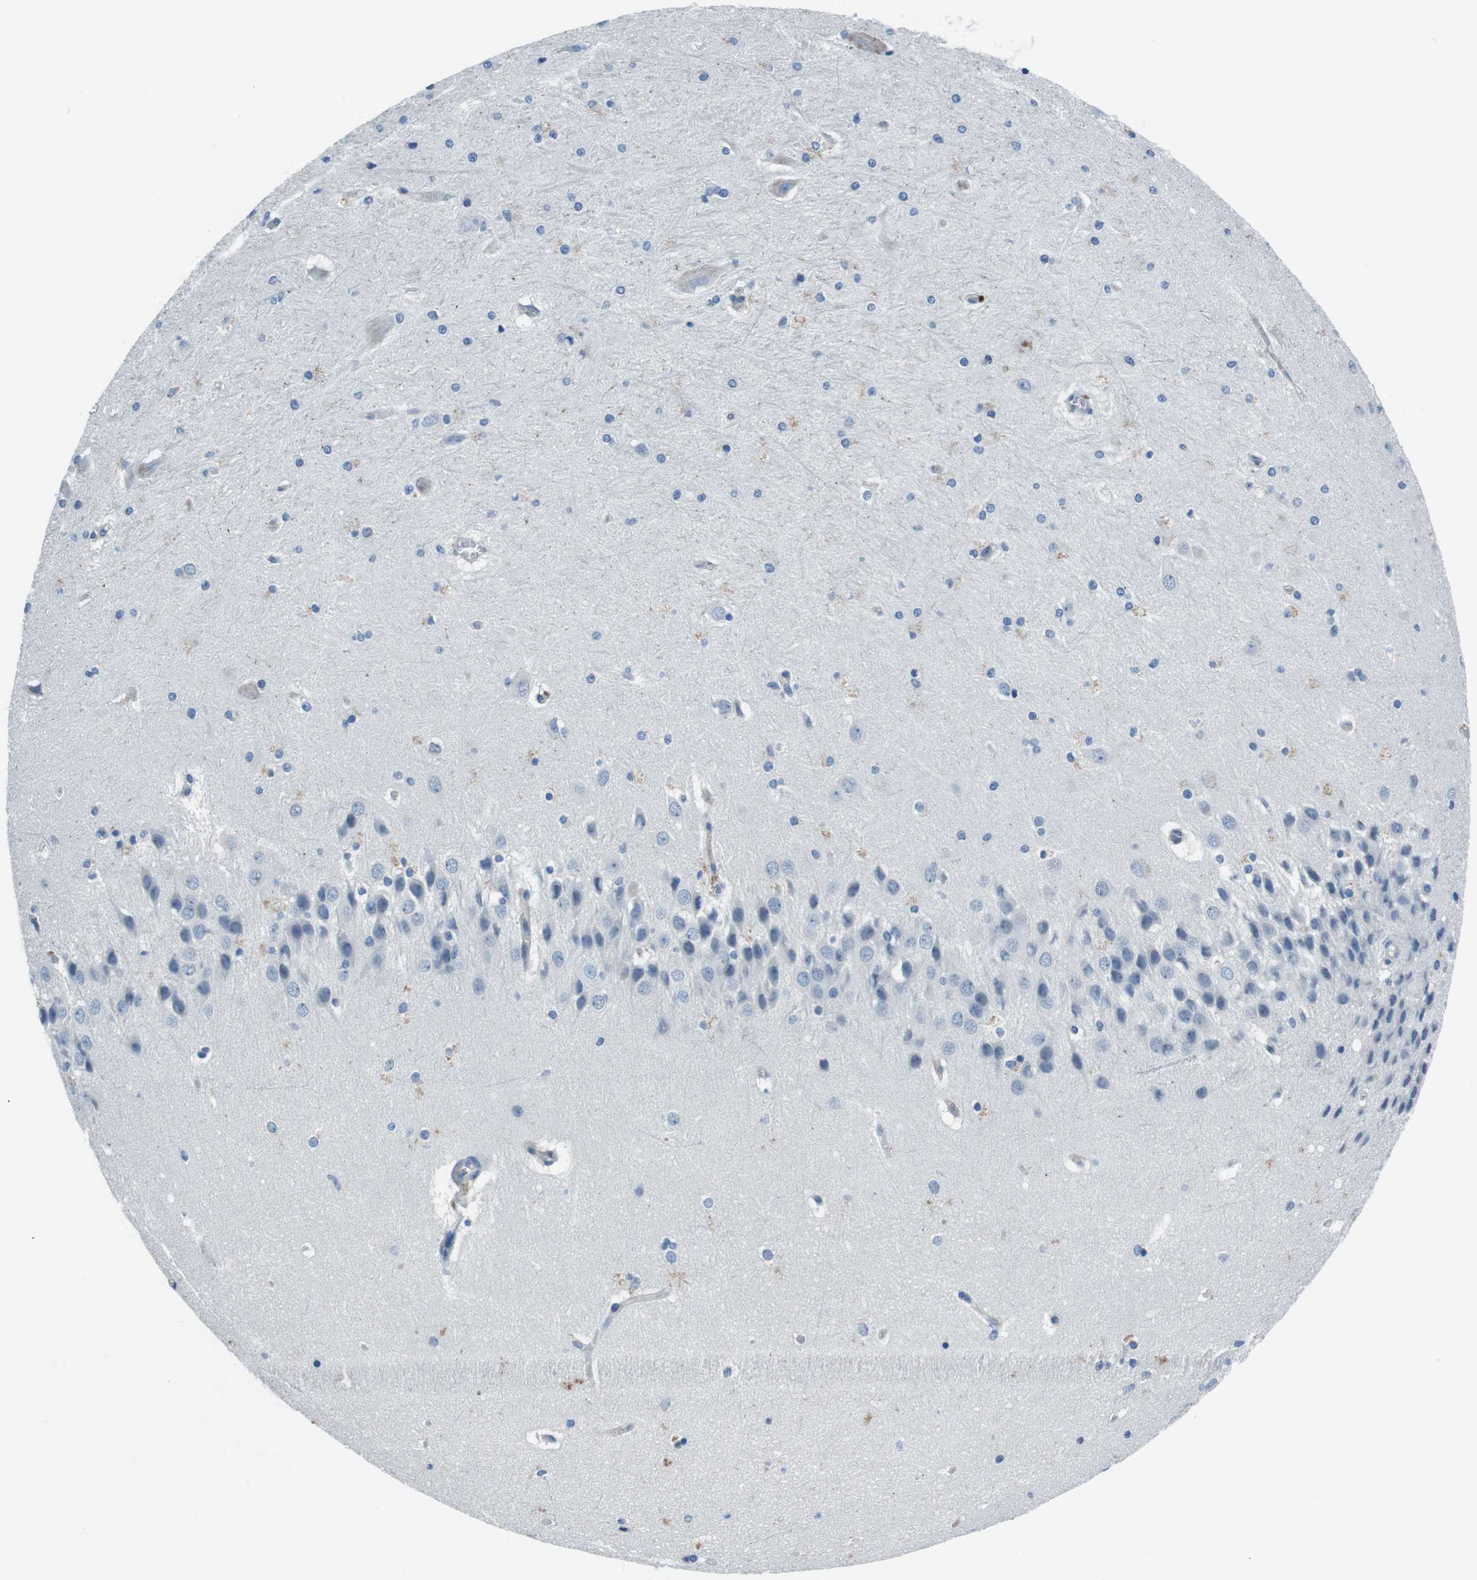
{"staining": {"intensity": "negative", "quantity": "none", "location": "none"}, "tissue": "hippocampus", "cell_type": "Glial cells", "image_type": "normal", "snomed": [{"axis": "morphology", "description": "Normal tissue, NOS"}, {"axis": "topography", "description": "Hippocampus"}], "caption": "Hippocampus stained for a protein using immunohistochemistry demonstrates no expression glial cells.", "gene": "TULP3", "patient": {"sex": "female", "age": 19}}